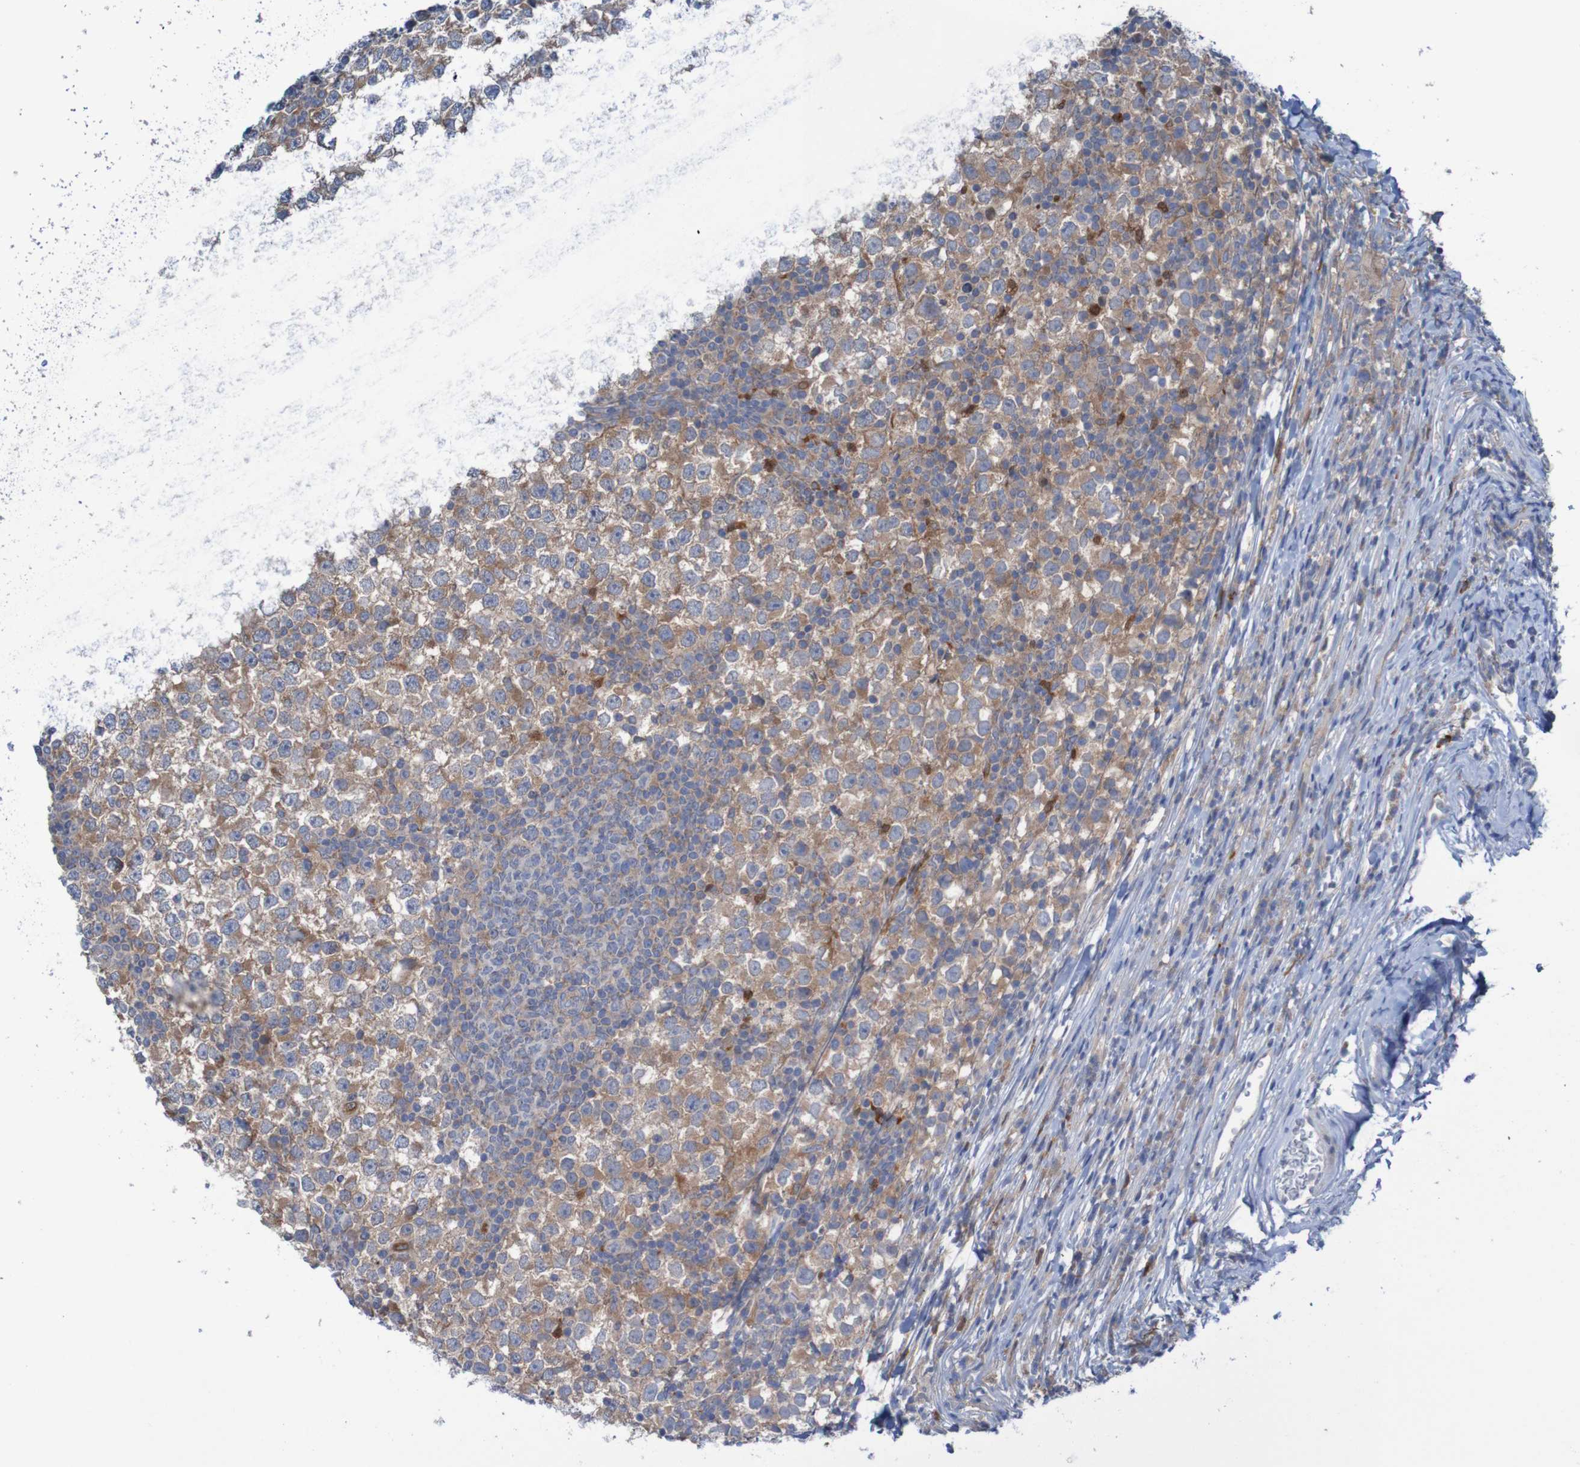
{"staining": {"intensity": "moderate", "quantity": ">75%", "location": "cytoplasmic/membranous"}, "tissue": "testis cancer", "cell_type": "Tumor cells", "image_type": "cancer", "snomed": [{"axis": "morphology", "description": "Seminoma, NOS"}, {"axis": "topography", "description": "Testis"}], "caption": "Brown immunohistochemical staining in testis cancer reveals moderate cytoplasmic/membranous expression in approximately >75% of tumor cells.", "gene": "PARP4", "patient": {"sex": "male", "age": 65}}